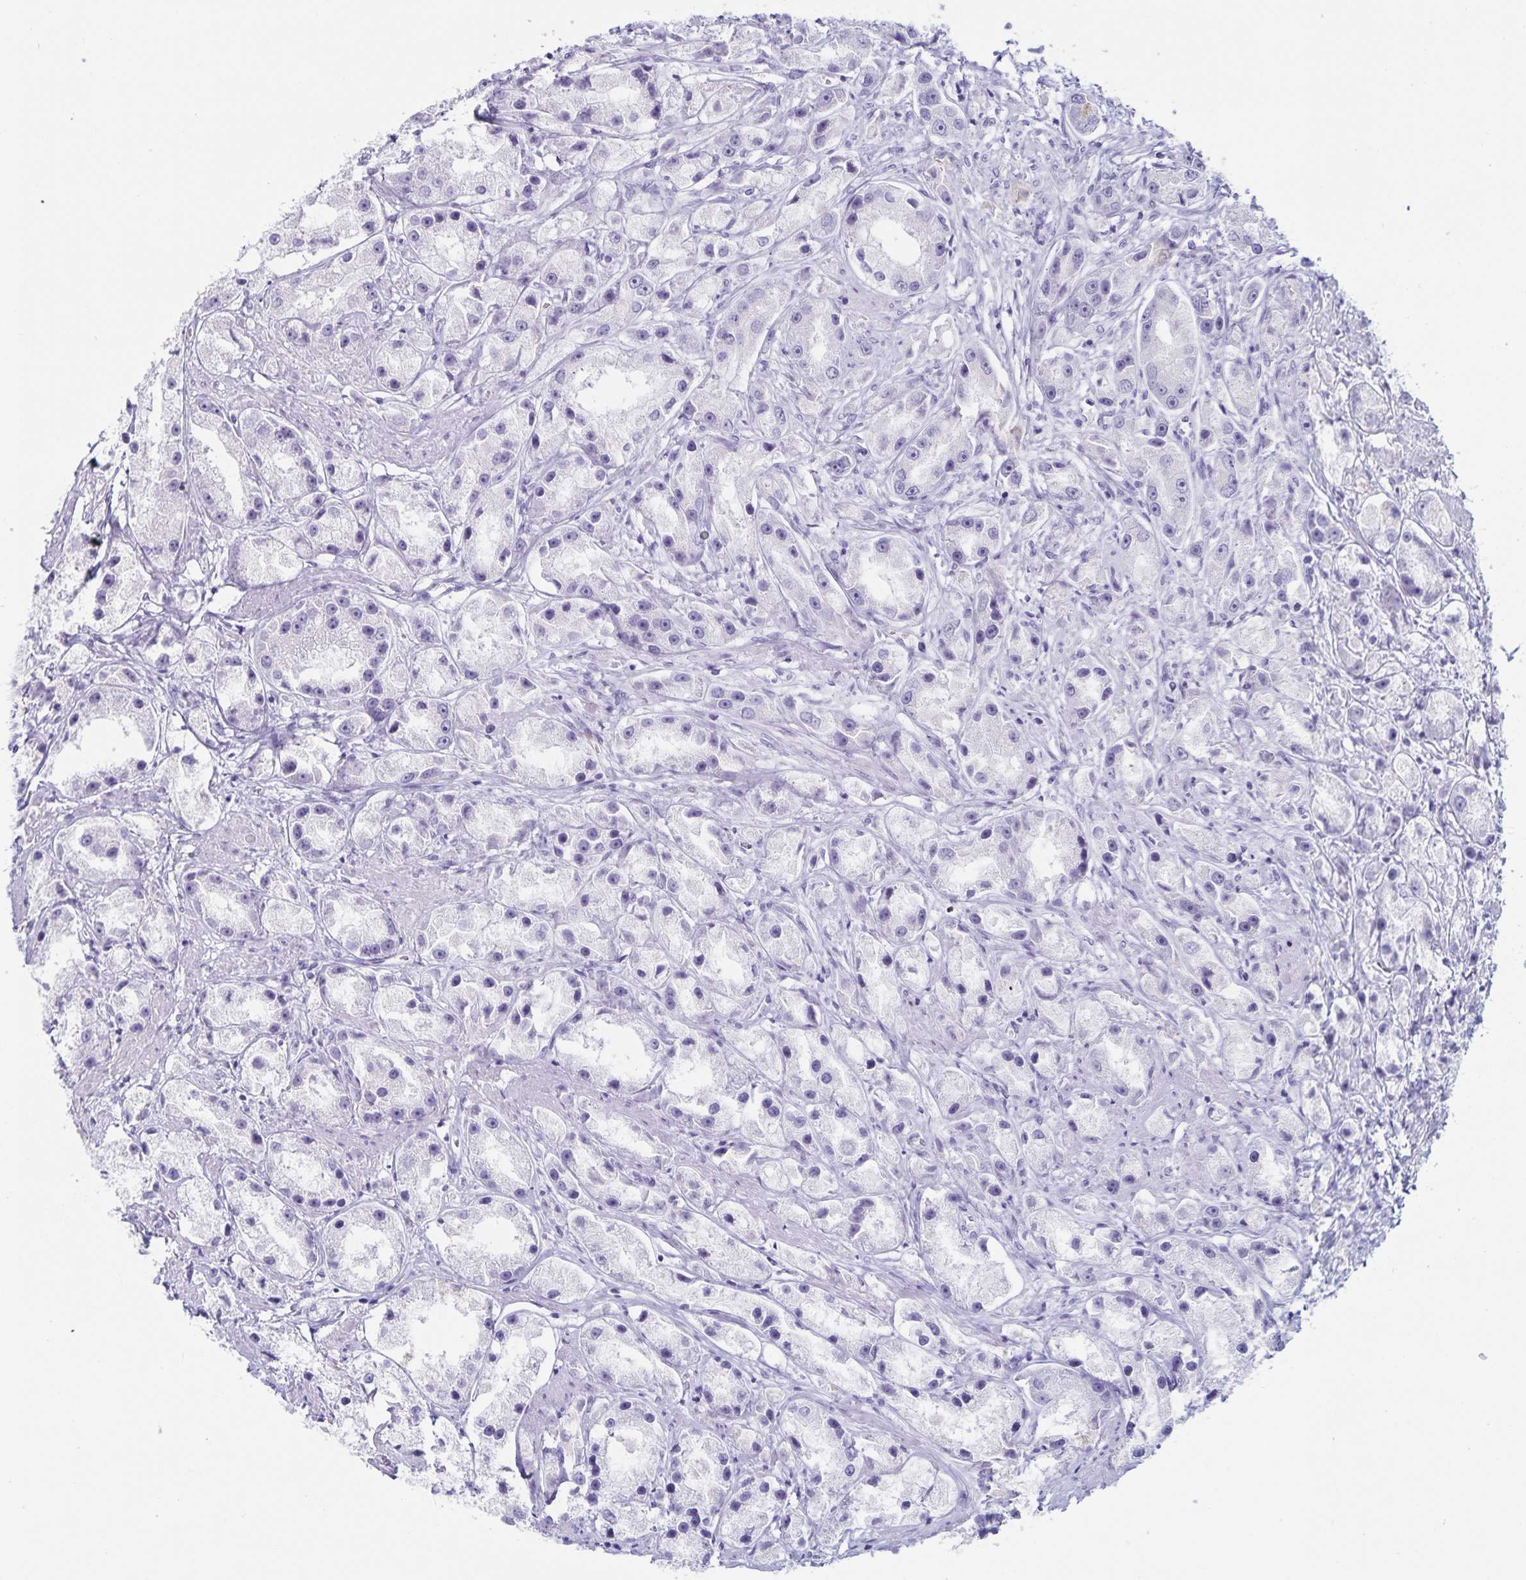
{"staining": {"intensity": "negative", "quantity": "none", "location": "none"}, "tissue": "prostate cancer", "cell_type": "Tumor cells", "image_type": "cancer", "snomed": [{"axis": "morphology", "description": "Adenocarcinoma, High grade"}, {"axis": "topography", "description": "Prostate"}], "caption": "Immunohistochemistry histopathology image of prostate cancer stained for a protein (brown), which reveals no positivity in tumor cells. (IHC, brightfield microscopy, high magnification).", "gene": "GNLY", "patient": {"sex": "male", "age": 67}}